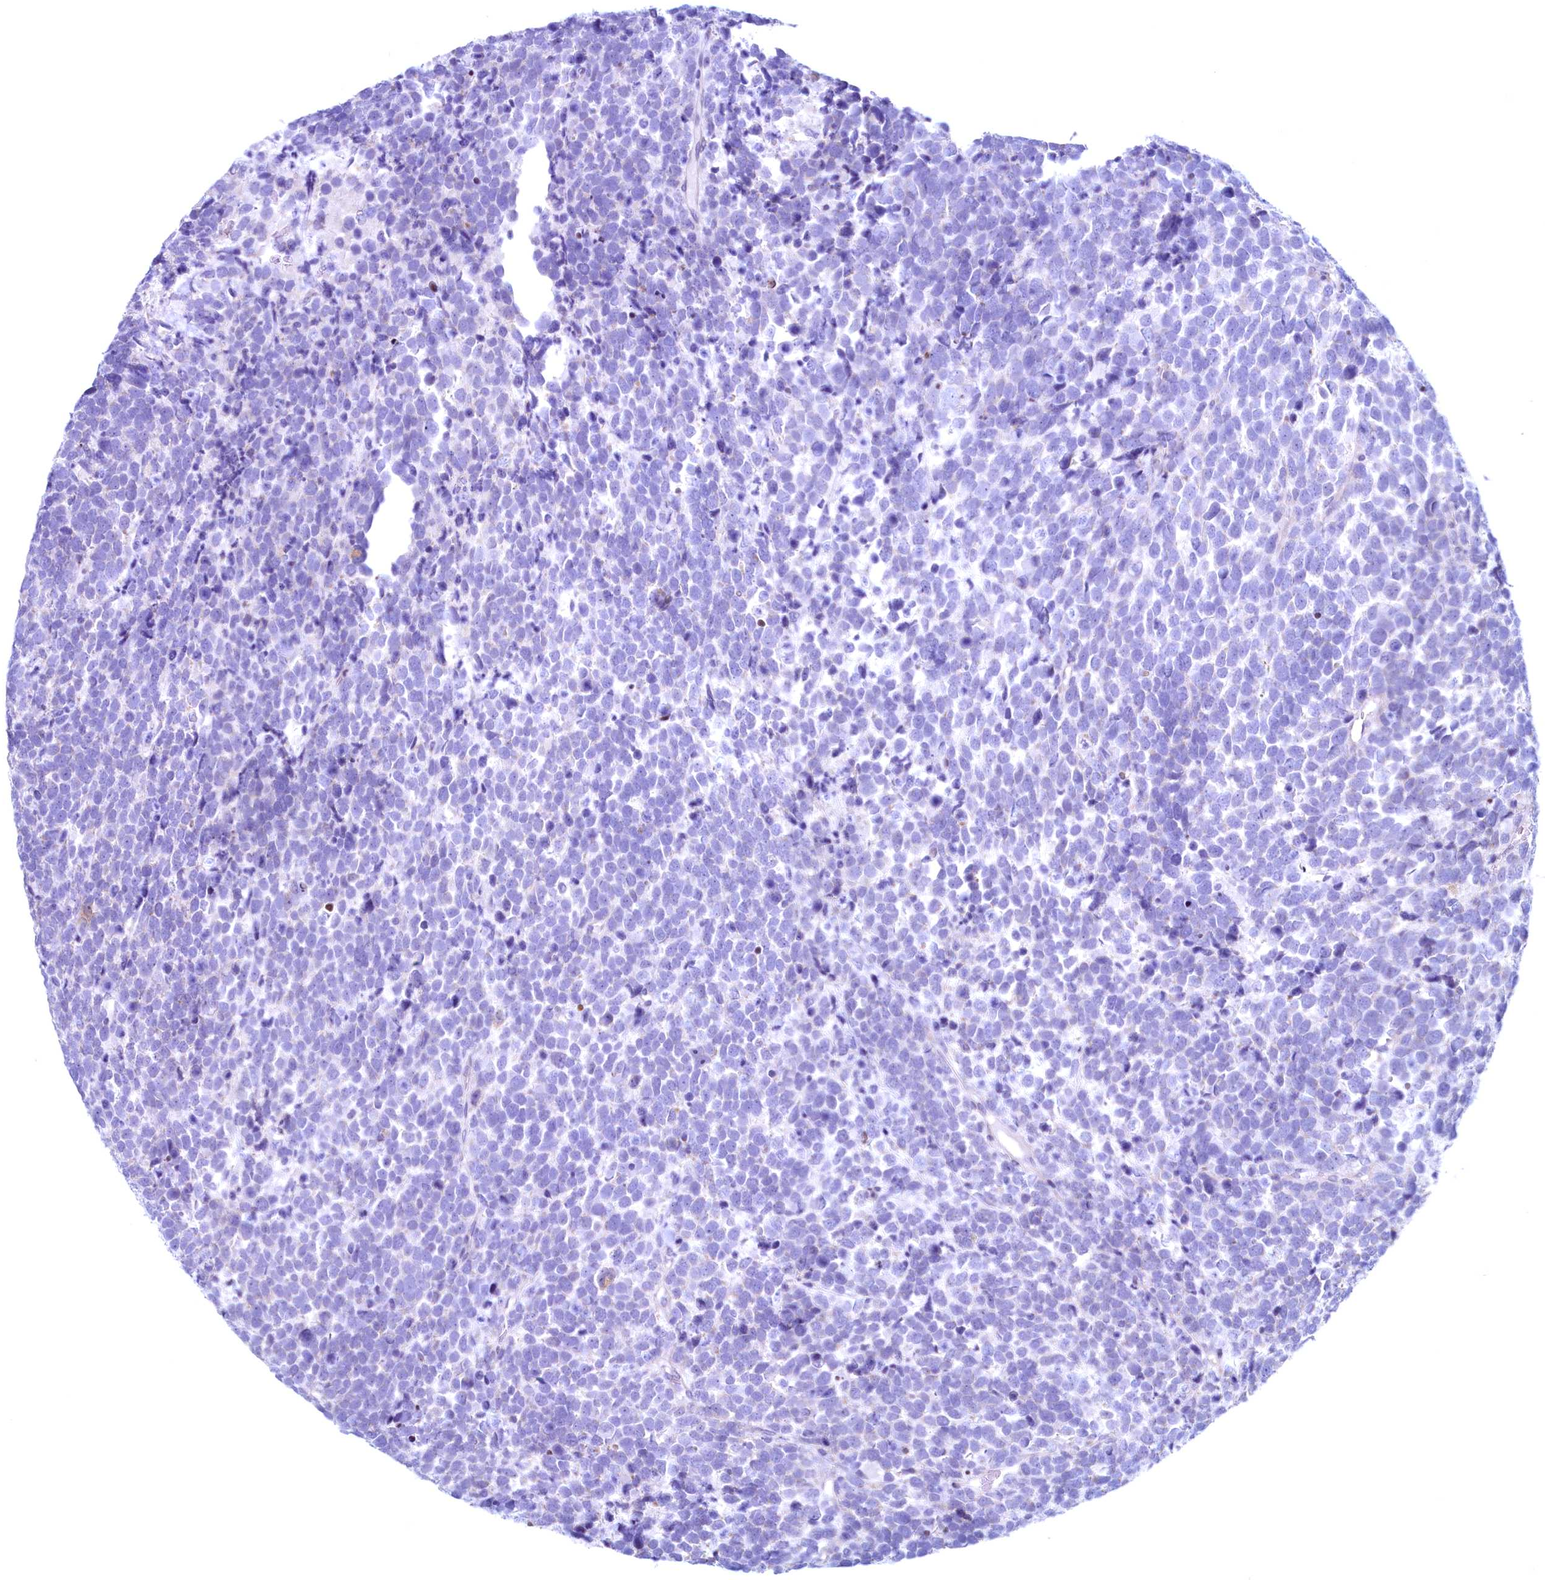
{"staining": {"intensity": "negative", "quantity": "none", "location": "none"}, "tissue": "urothelial cancer", "cell_type": "Tumor cells", "image_type": "cancer", "snomed": [{"axis": "morphology", "description": "Urothelial carcinoma, High grade"}, {"axis": "topography", "description": "Urinary bladder"}], "caption": "The IHC histopathology image has no significant staining in tumor cells of urothelial cancer tissue.", "gene": "MAP1LC3A", "patient": {"sex": "female", "age": 82}}